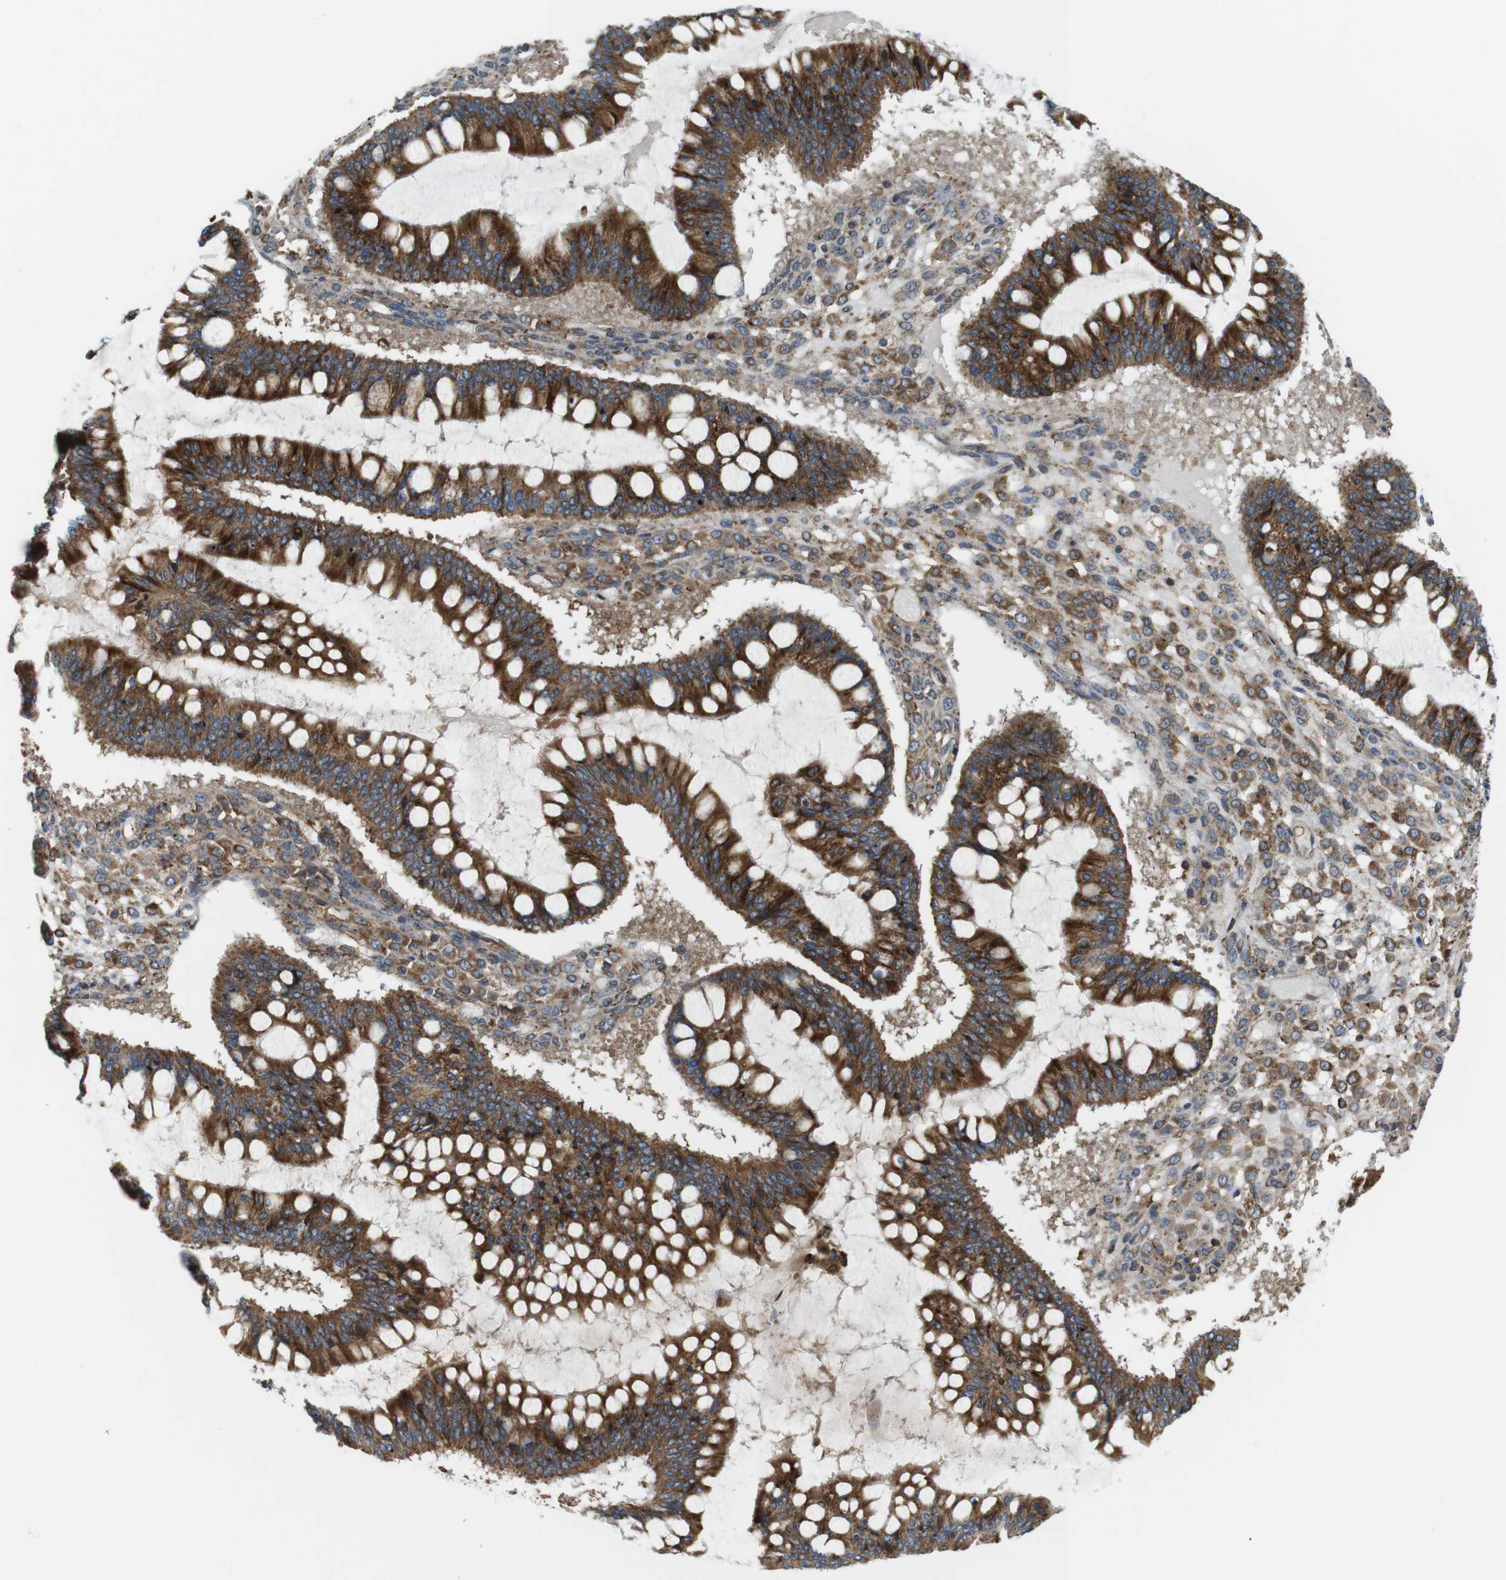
{"staining": {"intensity": "strong", "quantity": ">75%", "location": "cytoplasmic/membranous"}, "tissue": "ovarian cancer", "cell_type": "Tumor cells", "image_type": "cancer", "snomed": [{"axis": "morphology", "description": "Cystadenocarcinoma, mucinous, NOS"}, {"axis": "topography", "description": "Ovary"}], "caption": "Ovarian cancer (mucinous cystadenocarcinoma) tissue exhibits strong cytoplasmic/membranous positivity in approximately >75% of tumor cells, visualized by immunohistochemistry. Nuclei are stained in blue.", "gene": "DDAH2", "patient": {"sex": "female", "age": 73}}